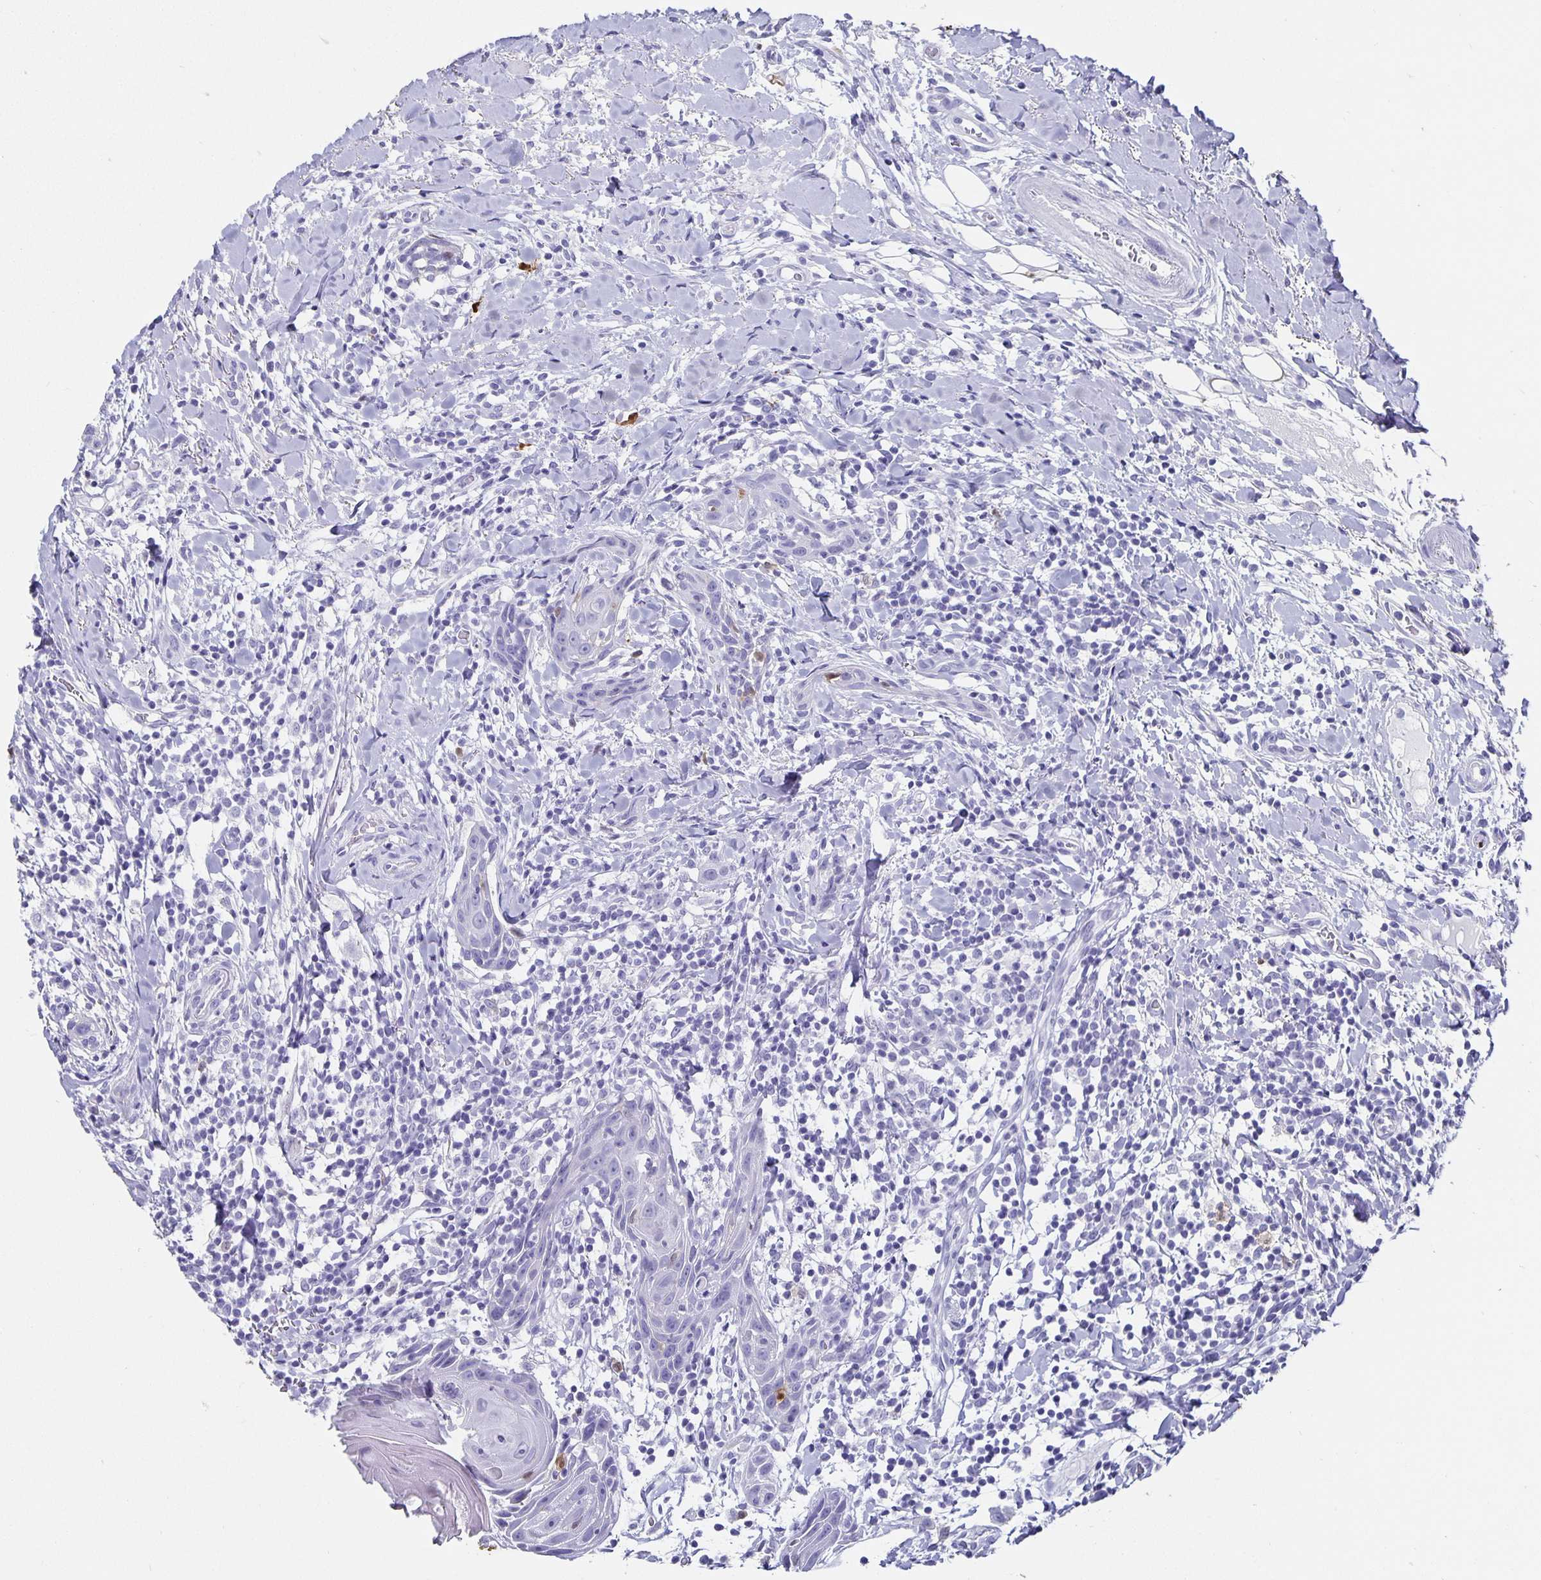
{"staining": {"intensity": "negative", "quantity": "none", "location": "none"}, "tissue": "head and neck cancer", "cell_type": "Tumor cells", "image_type": "cancer", "snomed": [{"axis": "morphology", "description": "Squamous cell carcinoma, NOS"}, {"axis": "topography", "description": "Oral tissue"}, {"axis": "topography", "description": "Head-Neck"}], "caption": "This is a image of IHC staining of head and neck cancer, which shows no expression in tumor cells. (Stains: DAB (3,3'-diaminobenzidine) immunohistochemistry with hematoxylin counter stain, Microscopy: brightfield microscopy at high magnification).", "gene": "CHGA", "patient": {"sex": "male", "age": 49}}